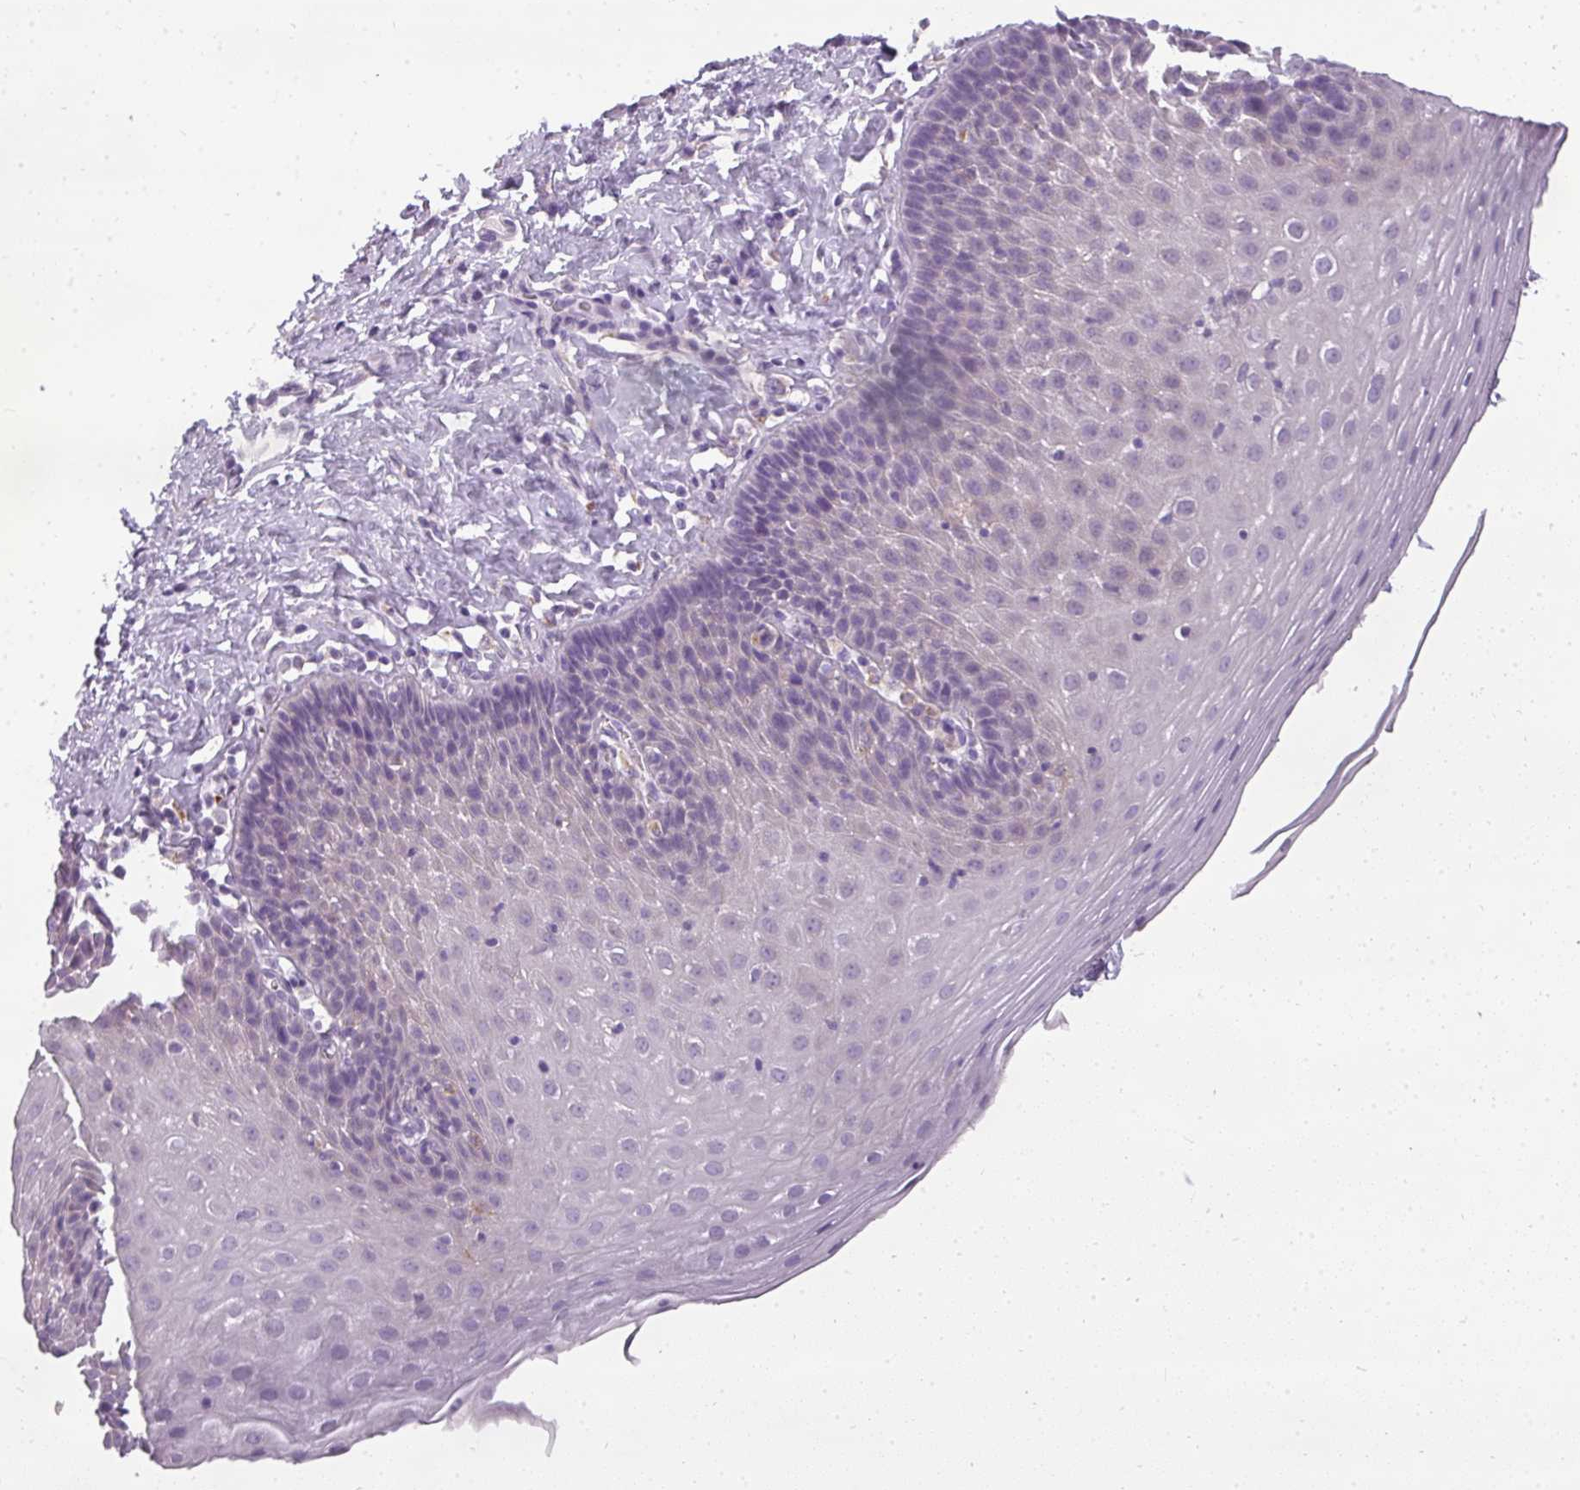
{"staining": {"intensity": "negative", "quantity": "none", "location": "none"}, "tissue": "esophagus", "cell_type": "Squamous epithelial cells", "image_type": "normal", "snomed": [{"axis": "morphology", "description": "Normal tissue, NOS"}, {"axis": "topography", "description": "Esophagus"}], "caption": "An immunohistochemistry histopathology image of unremarkable esophagus is shown. There is no staining in squamous epithelial cells of esophagus. (DAB (3,3'-diaminobenzidine) IHC with hematoxylin counter stain).", "gene": "ATP6V1D", "patient": {"sex": "female", "age": 61}}